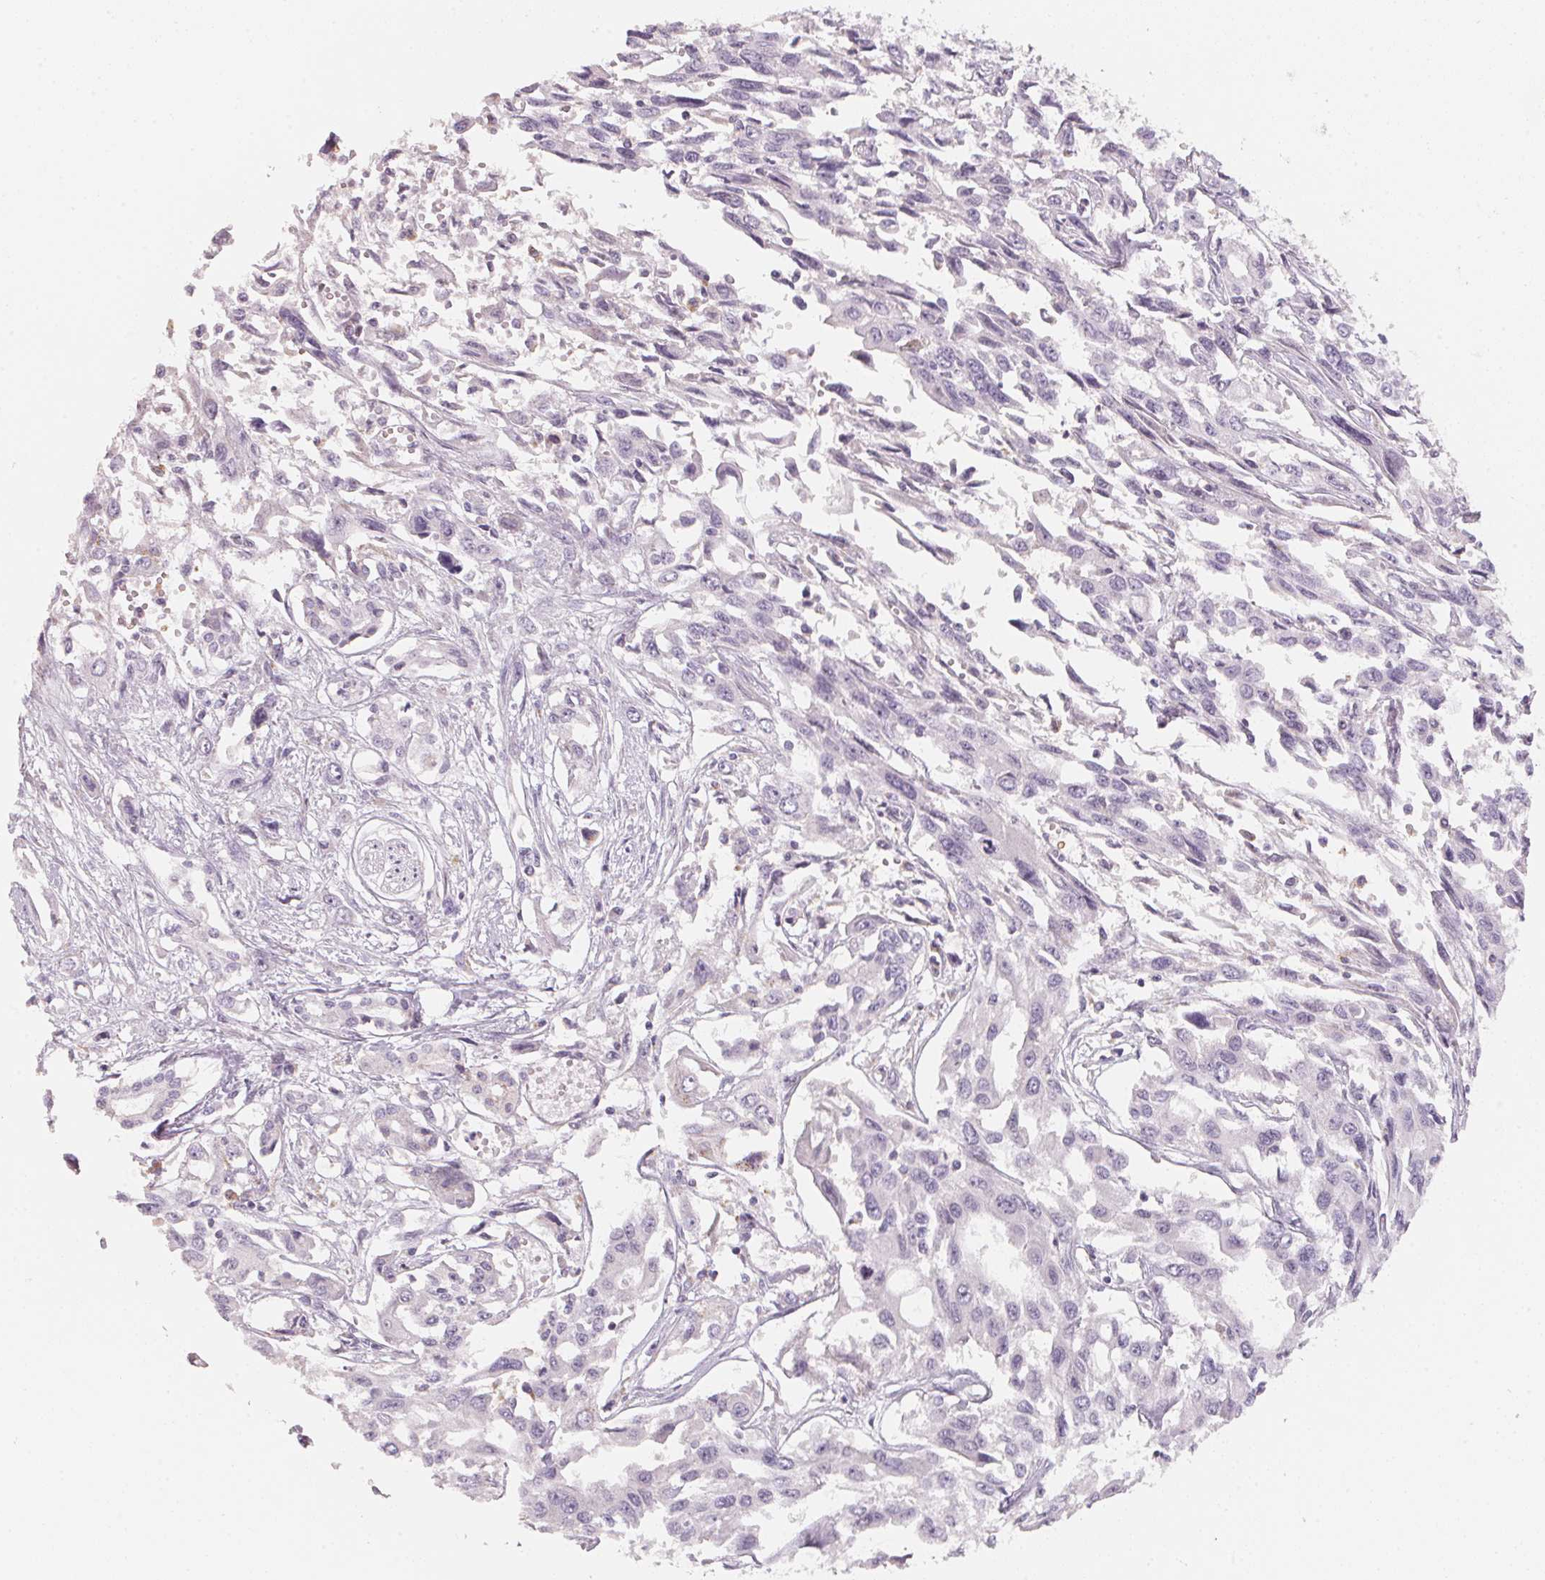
{"staining": {"intensity": "negative", "quantity": "none", "location": "none"}, "tissue": "pancreatic cancer", "cell_type": "Tumor cells", "image_type": "cancer", "snomed": [{"axis": "morphology", "description": "Adenocarcinoma, NOS"}, {"axis": "topography", "description": "Pancreas"}], "caption": "Tumor cells are negative for protein expression in human pancreatic adenocarcinoma.", "gene": "TREH", "patient": {"sex": "female", "age": 55}}